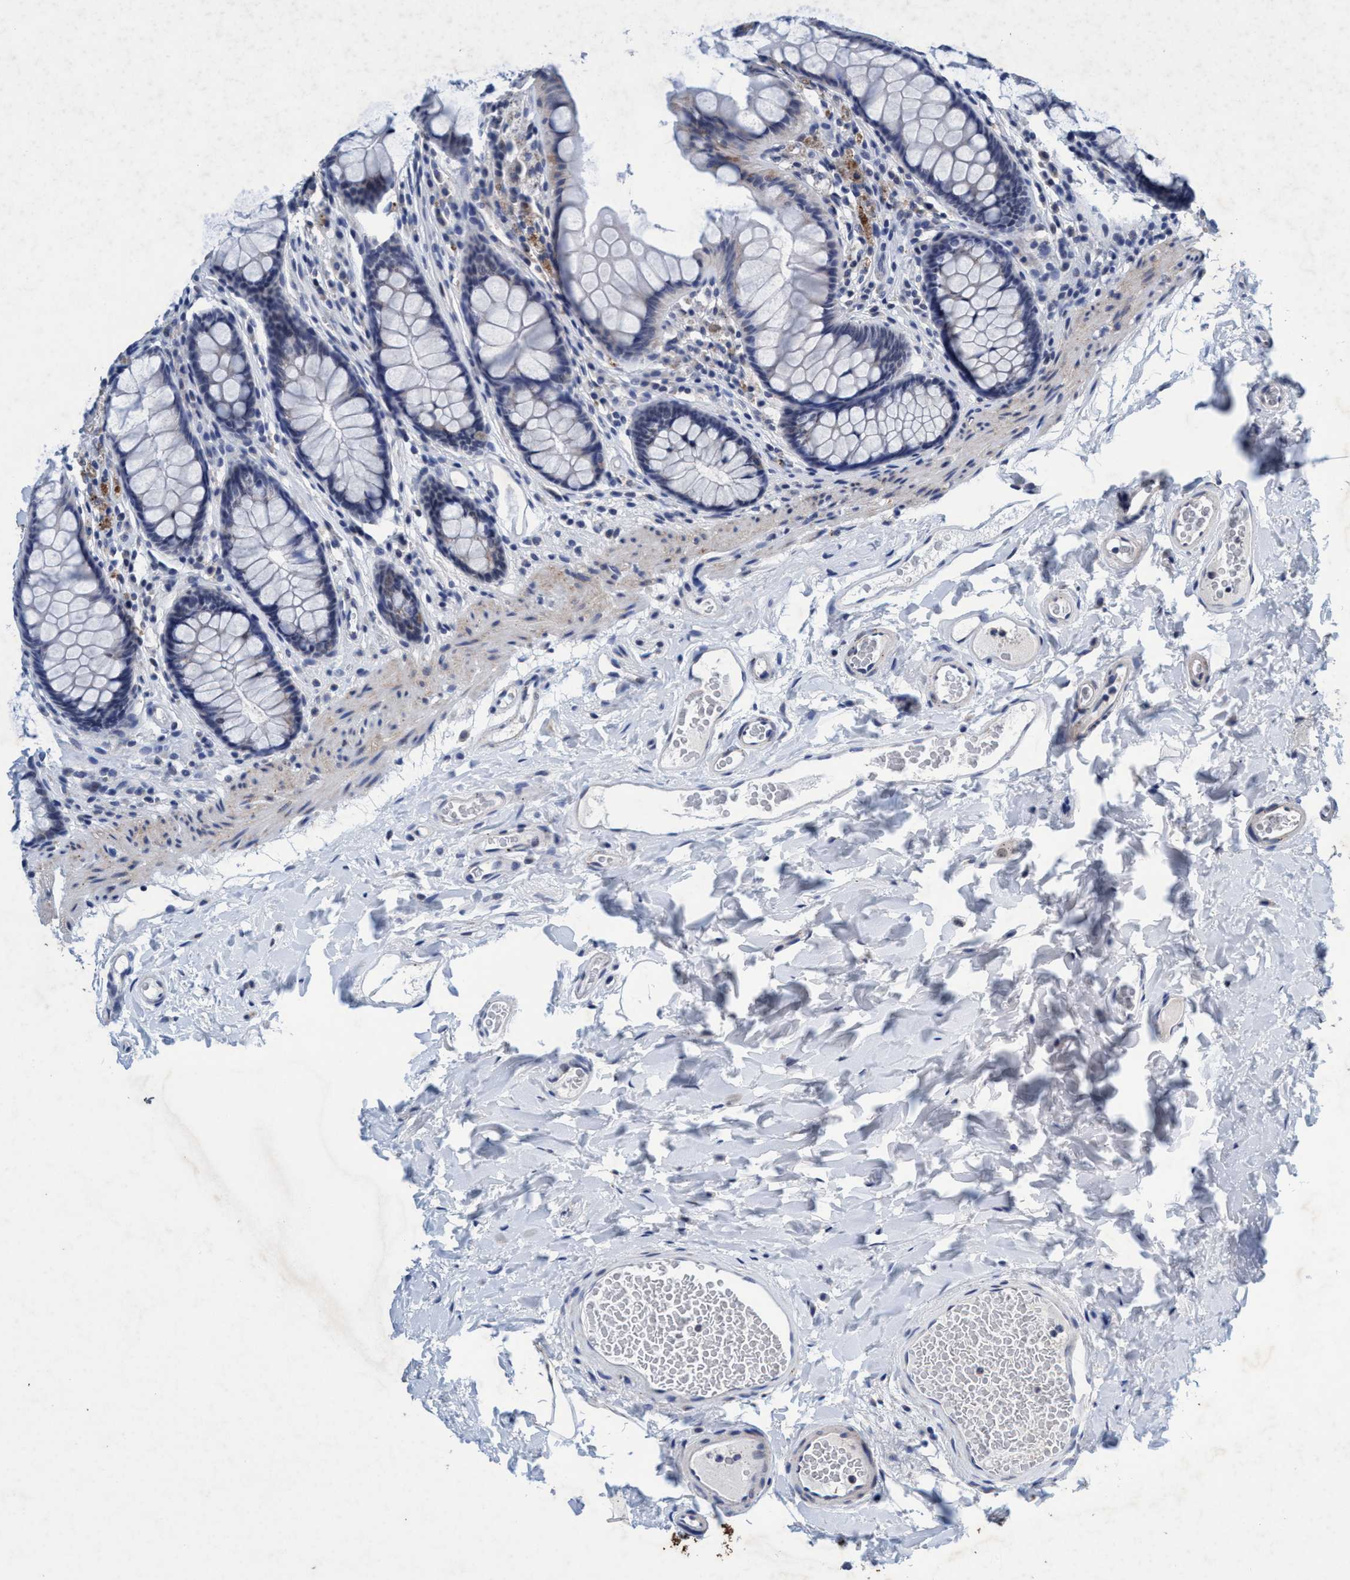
{"staining": {"intensity": "negative", "quantity": "none", "location": "none"}, "tissue": "colon", "cell_type": "Endothelial cells", "image_type": "normal", "snomed": [{"axis": "morphology", "description": "Normal tissue, NOS"}, {"axis": "topography", "description": "Colon"}], "caption": "DAB immunohistochemical staining of benign human colon shows no significant staining in endothelial cells. Nuclei are stained in blue.", "gene": "GRB14", "patient": {"sex": "female", "age": 55}}